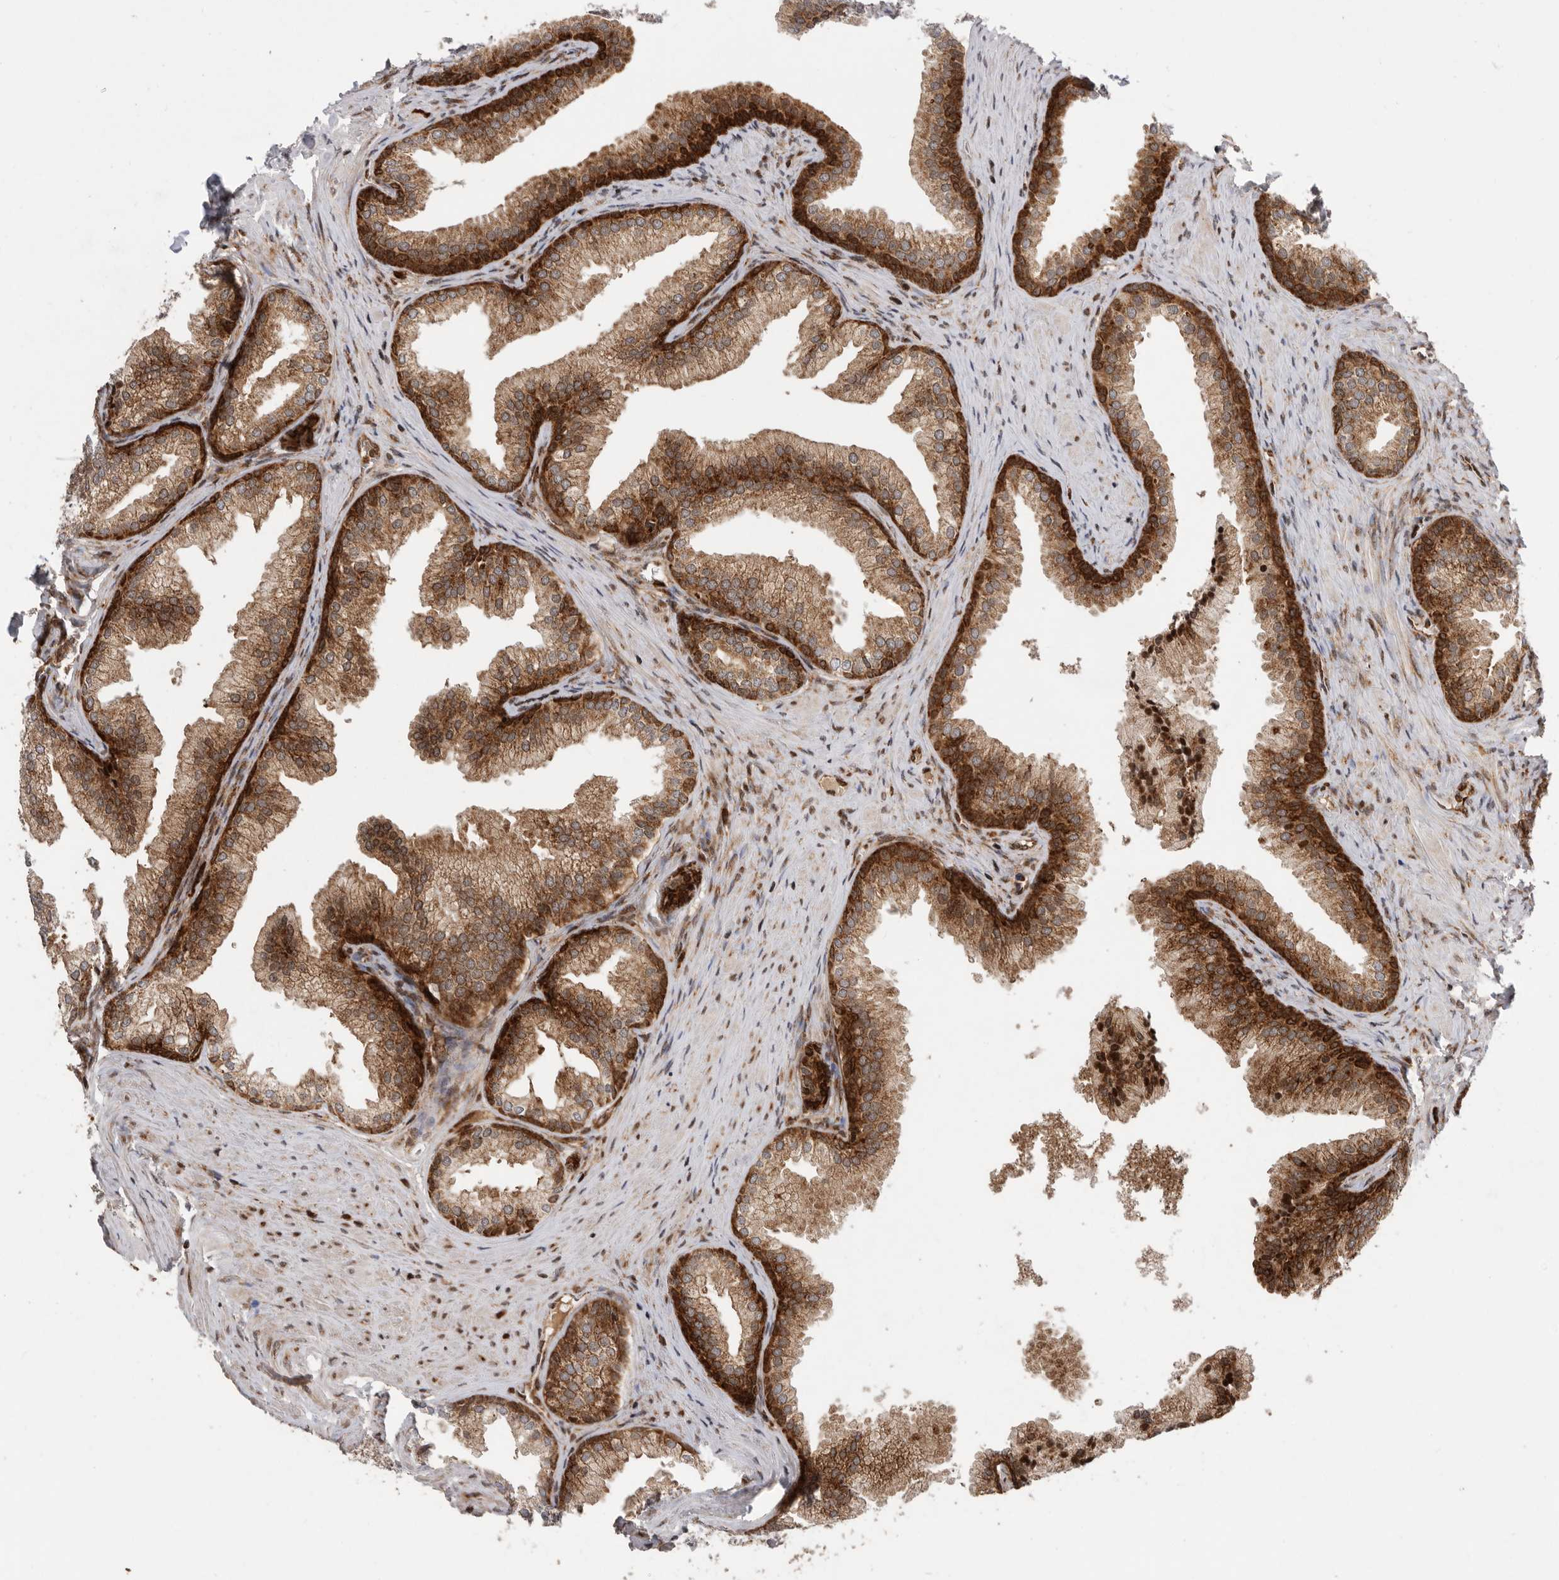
{"staining": {"intensity": "moderate", "quantity": ">75%", "location": "cytoplasmic/membranous"}, "tissue": "prostate", "cell_type": "Glandular cells", "image_type": "normal", "snomed": [{"axis": "morphology", "description": "Normal tissue, NOS"}, {"axis": "topography", "description": "Prostate"}], "caption": "A medium amount of moderate cytoplasmic/membranous expression is seen in about >75% of glandular cells in benign prostate.", "gene": "FZD3", "patient": {"sex": "male", "age": 76}}